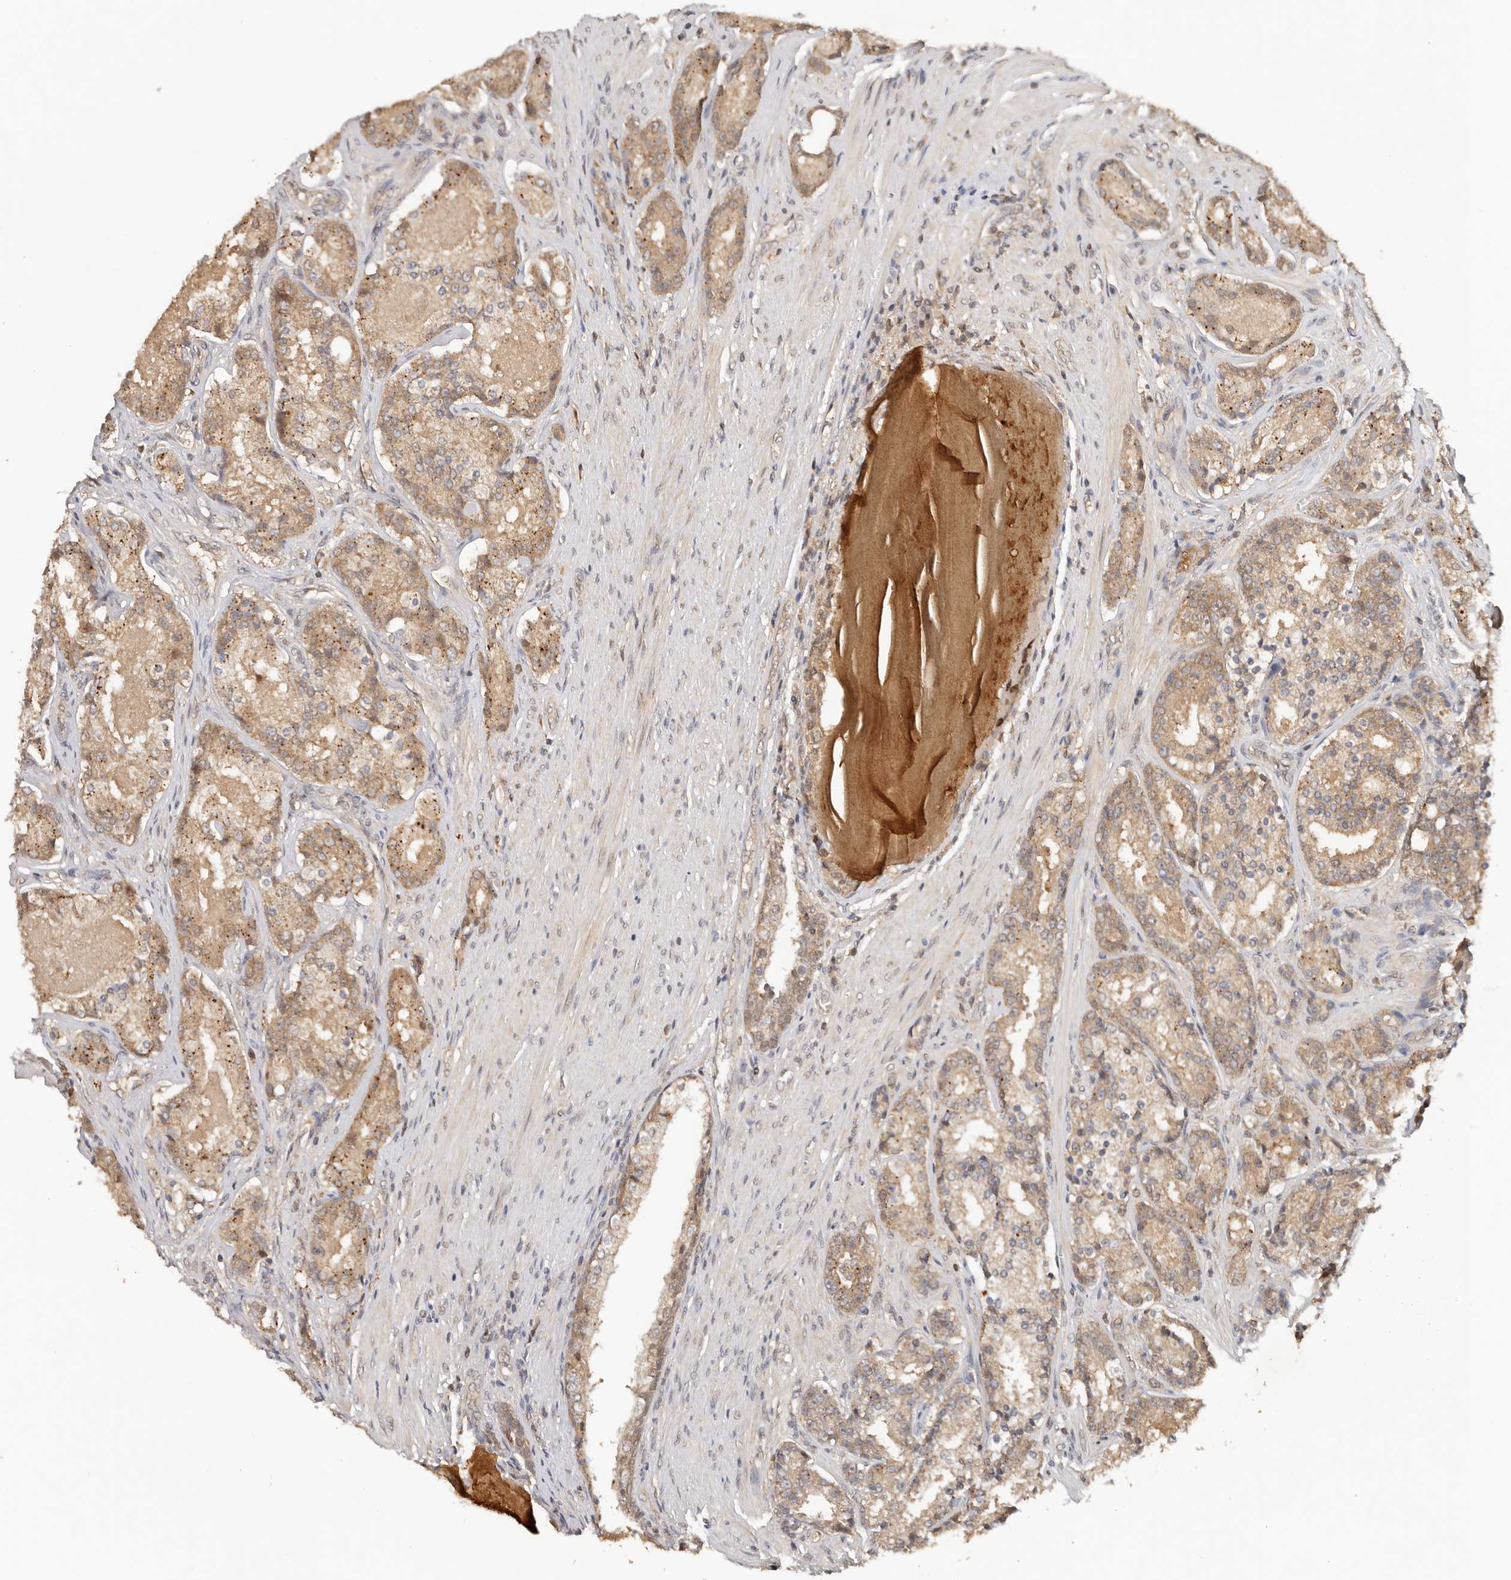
{"staining": {"intensity": "moderate", "quantity": ">75%", "location": "cytoplasmic/membranous"}, "tissue": "prostate cancer", "cell_type": "Tumor cells", "image_type": "cancer", "snomed": [{"axis": "morphology", "description": "Adenocarcinoma, High grade"}, {"axis": "topography", "description": "Prostate"}], "caption": "This is a histology image of IHC staining of prostate cancer, which shows moderate positivity in the cytoplasmic/membranous of tumor cells.", "gene": "PSMA5", "patient": {"sex": "male", "age": 60}}